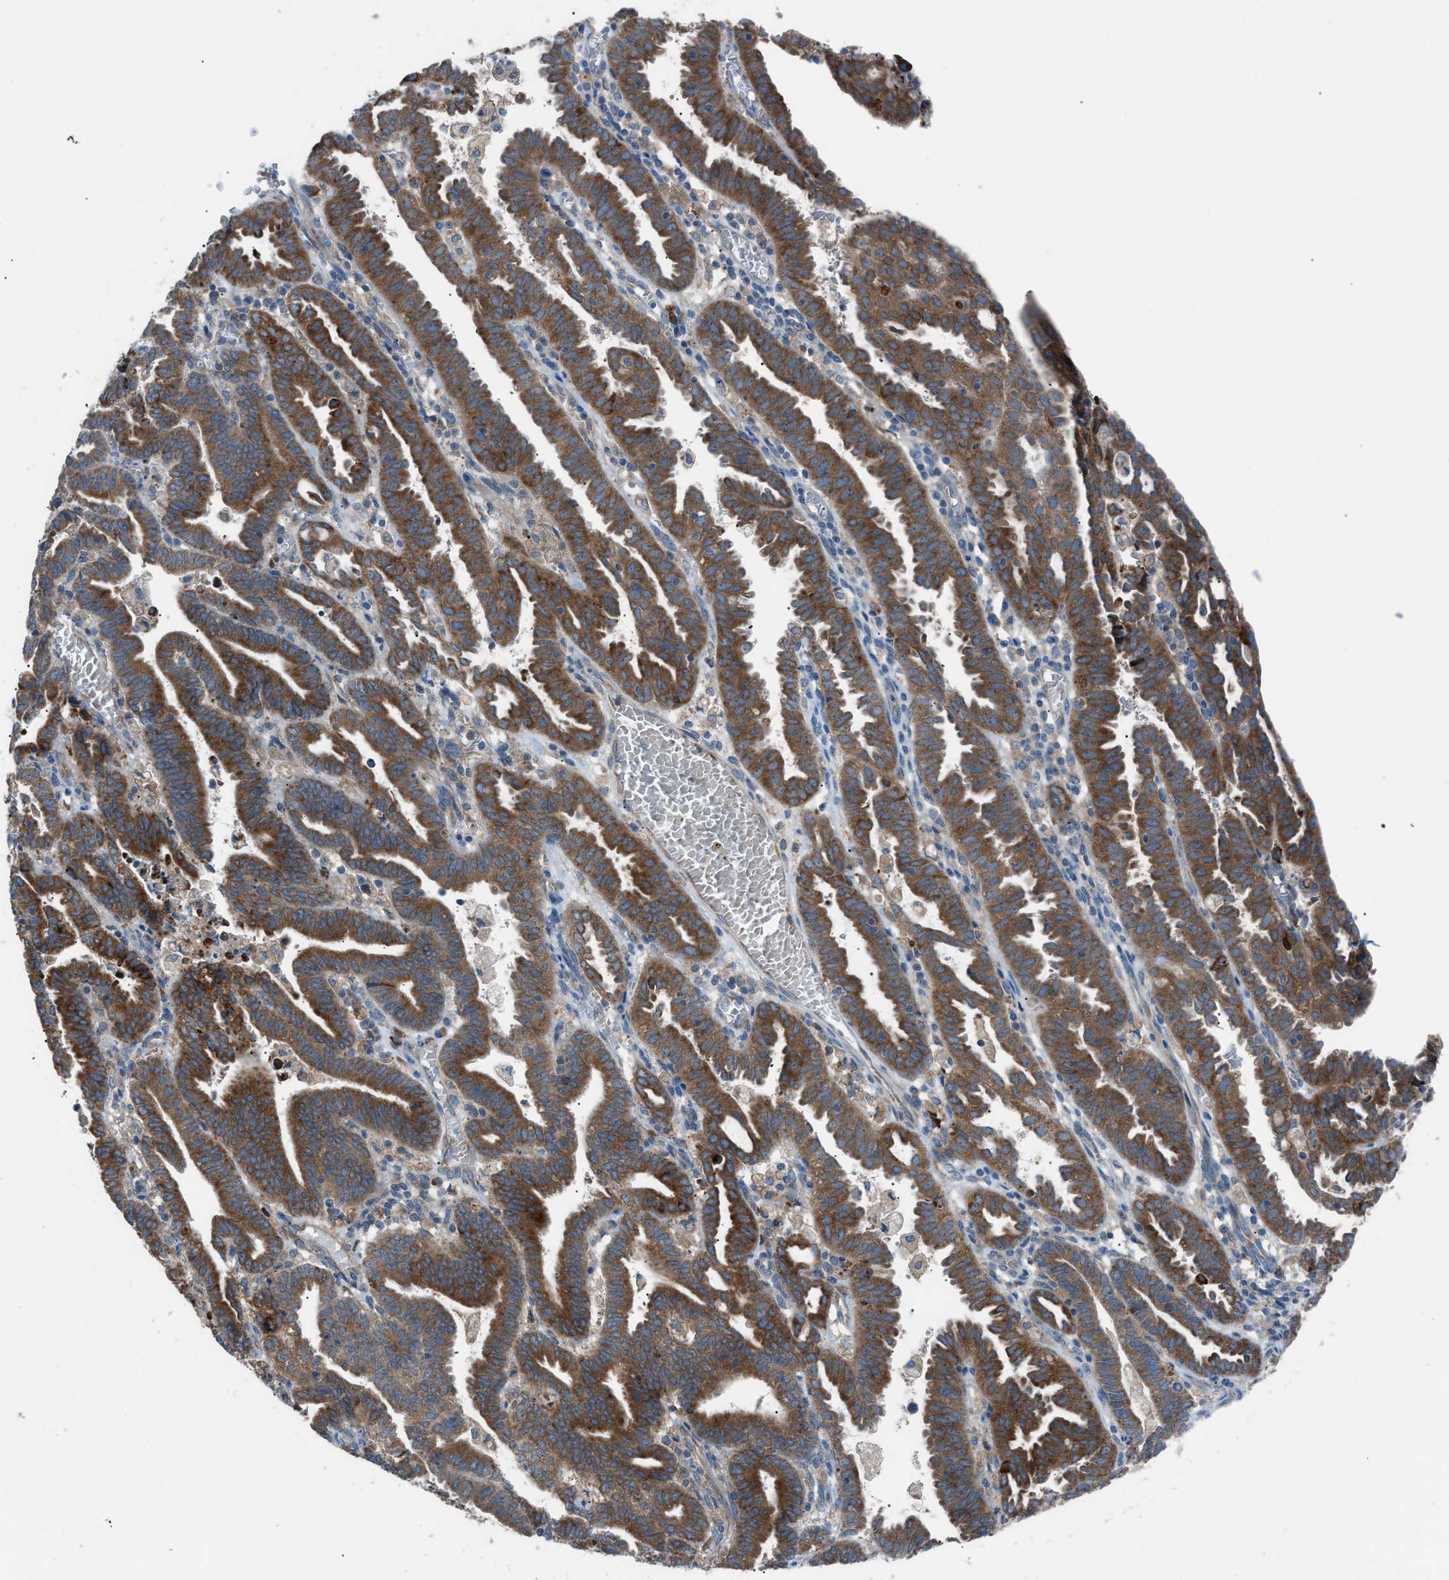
{"staining": {"intensity": "strong", "quantity": ">75%", "location": "cytoplasmic/membranous"}, "tissue": "endometrial cancer", "cell_type": "Tumor cells", "image_type": "cancer", "snomed": [{"axis": "morphology", "description": "Adenocarcinoma, NOS"}, {"axis": "topography", "description": "Uterus"}], "caption": "Tumor cells exhibit high levels of strong cytoplasmic/membranous expression in about >75% of cells in endometrial cancer. (DAB (3,3'-diaminobenzidine) IHC with brightfield microscopy, high magnification).", "gene": "HEG1", "patient": {"sex": "female", "age": 83}}